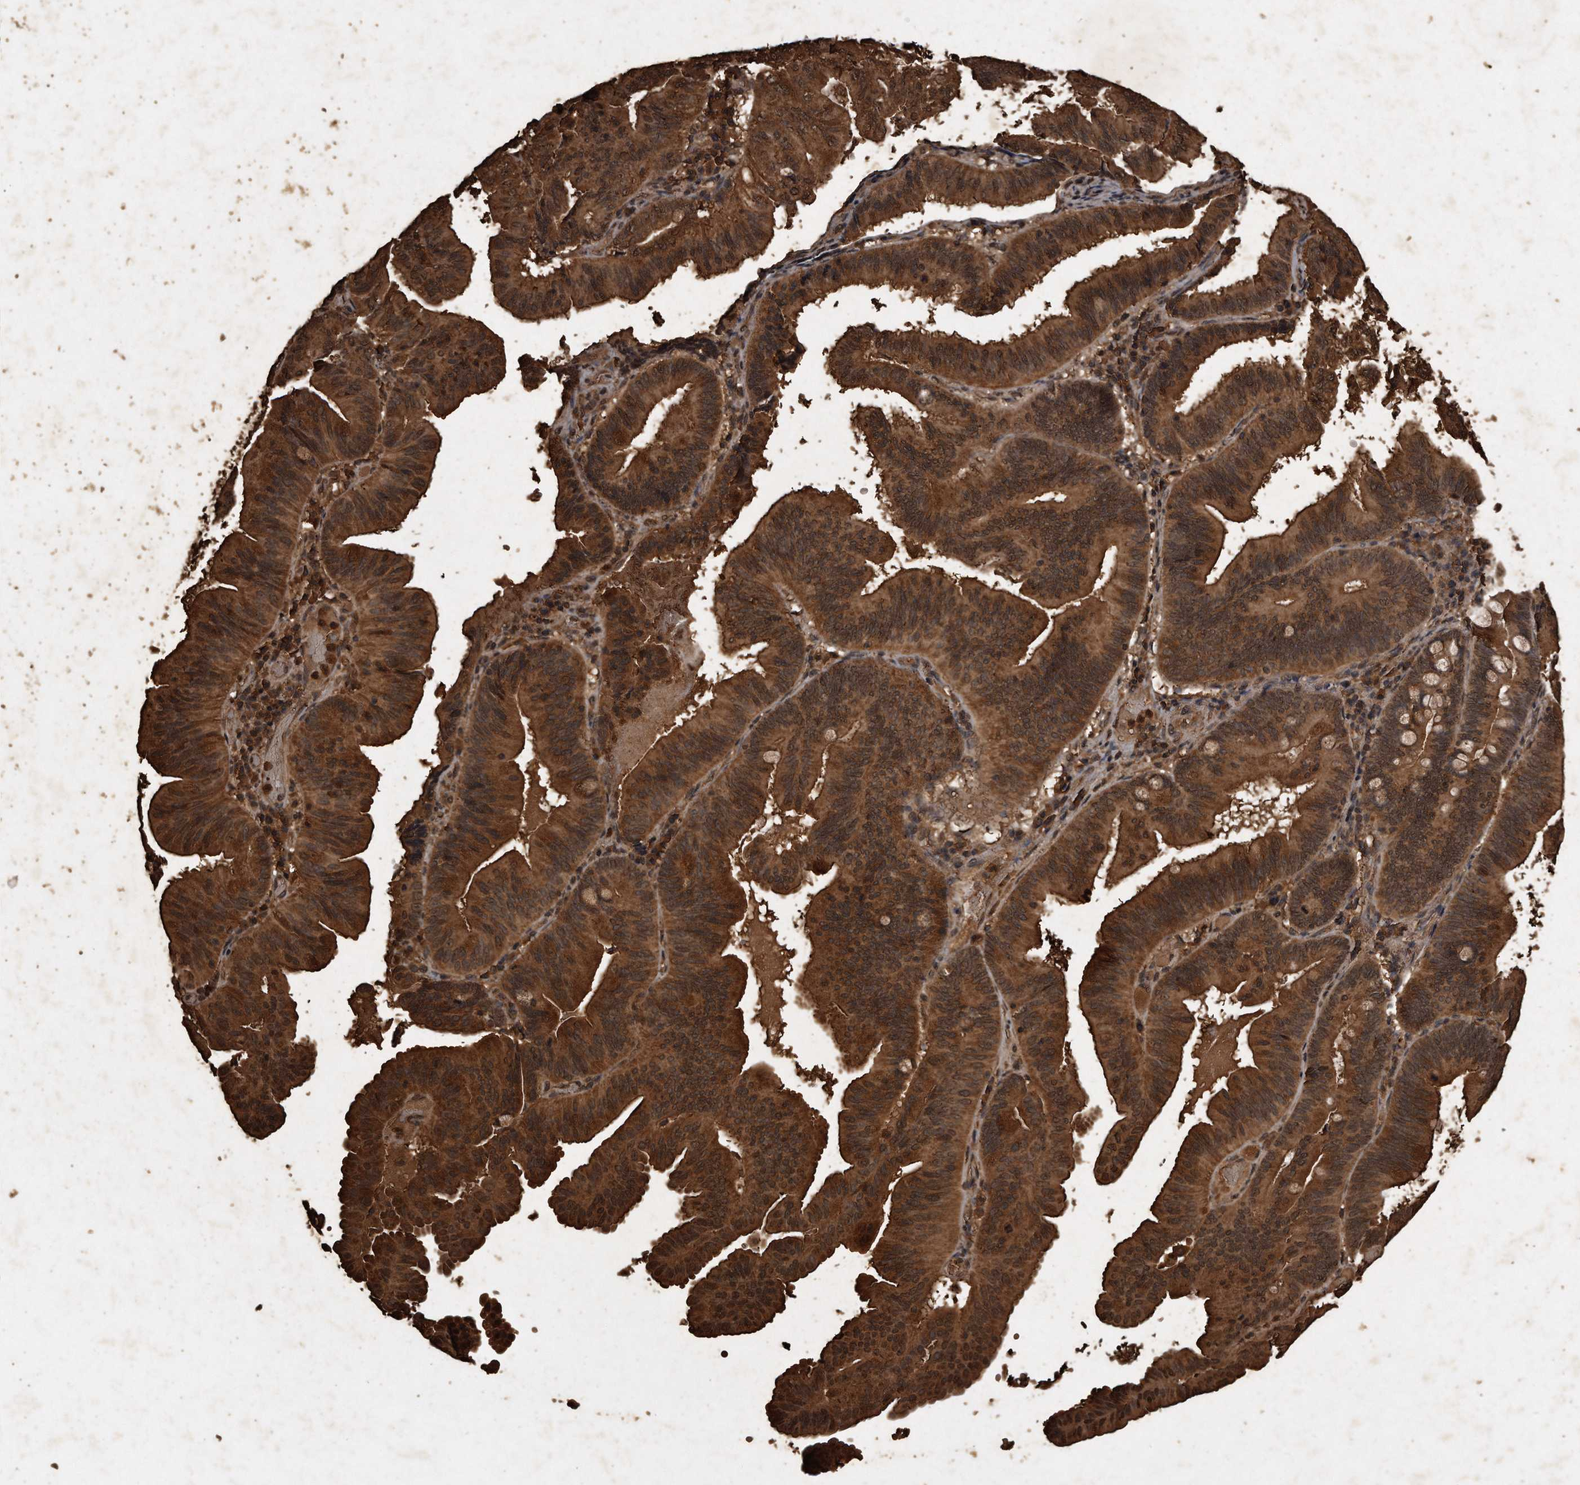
{"staining": {"intensity": "strong", "quantity": ">75%", "location": "cytoplasmic/membranous"}, "tissue": "pancreatic cancer", "cell_type": "Tumor cells", "image_type": "cancer", "snomed": [{"axis": "morphology", "description": "Adenocarcinoma, NOS"}, {"axis": "topography", "description": "Pancreas"}], "caption": "The image displays staining of pancreatic cancer, revealing strong cytoplasmic/membranous protein positivity (brown color) within tumor cells.", "gene": "CFLAR", "patient": {"sex": "male", "age": 82}}